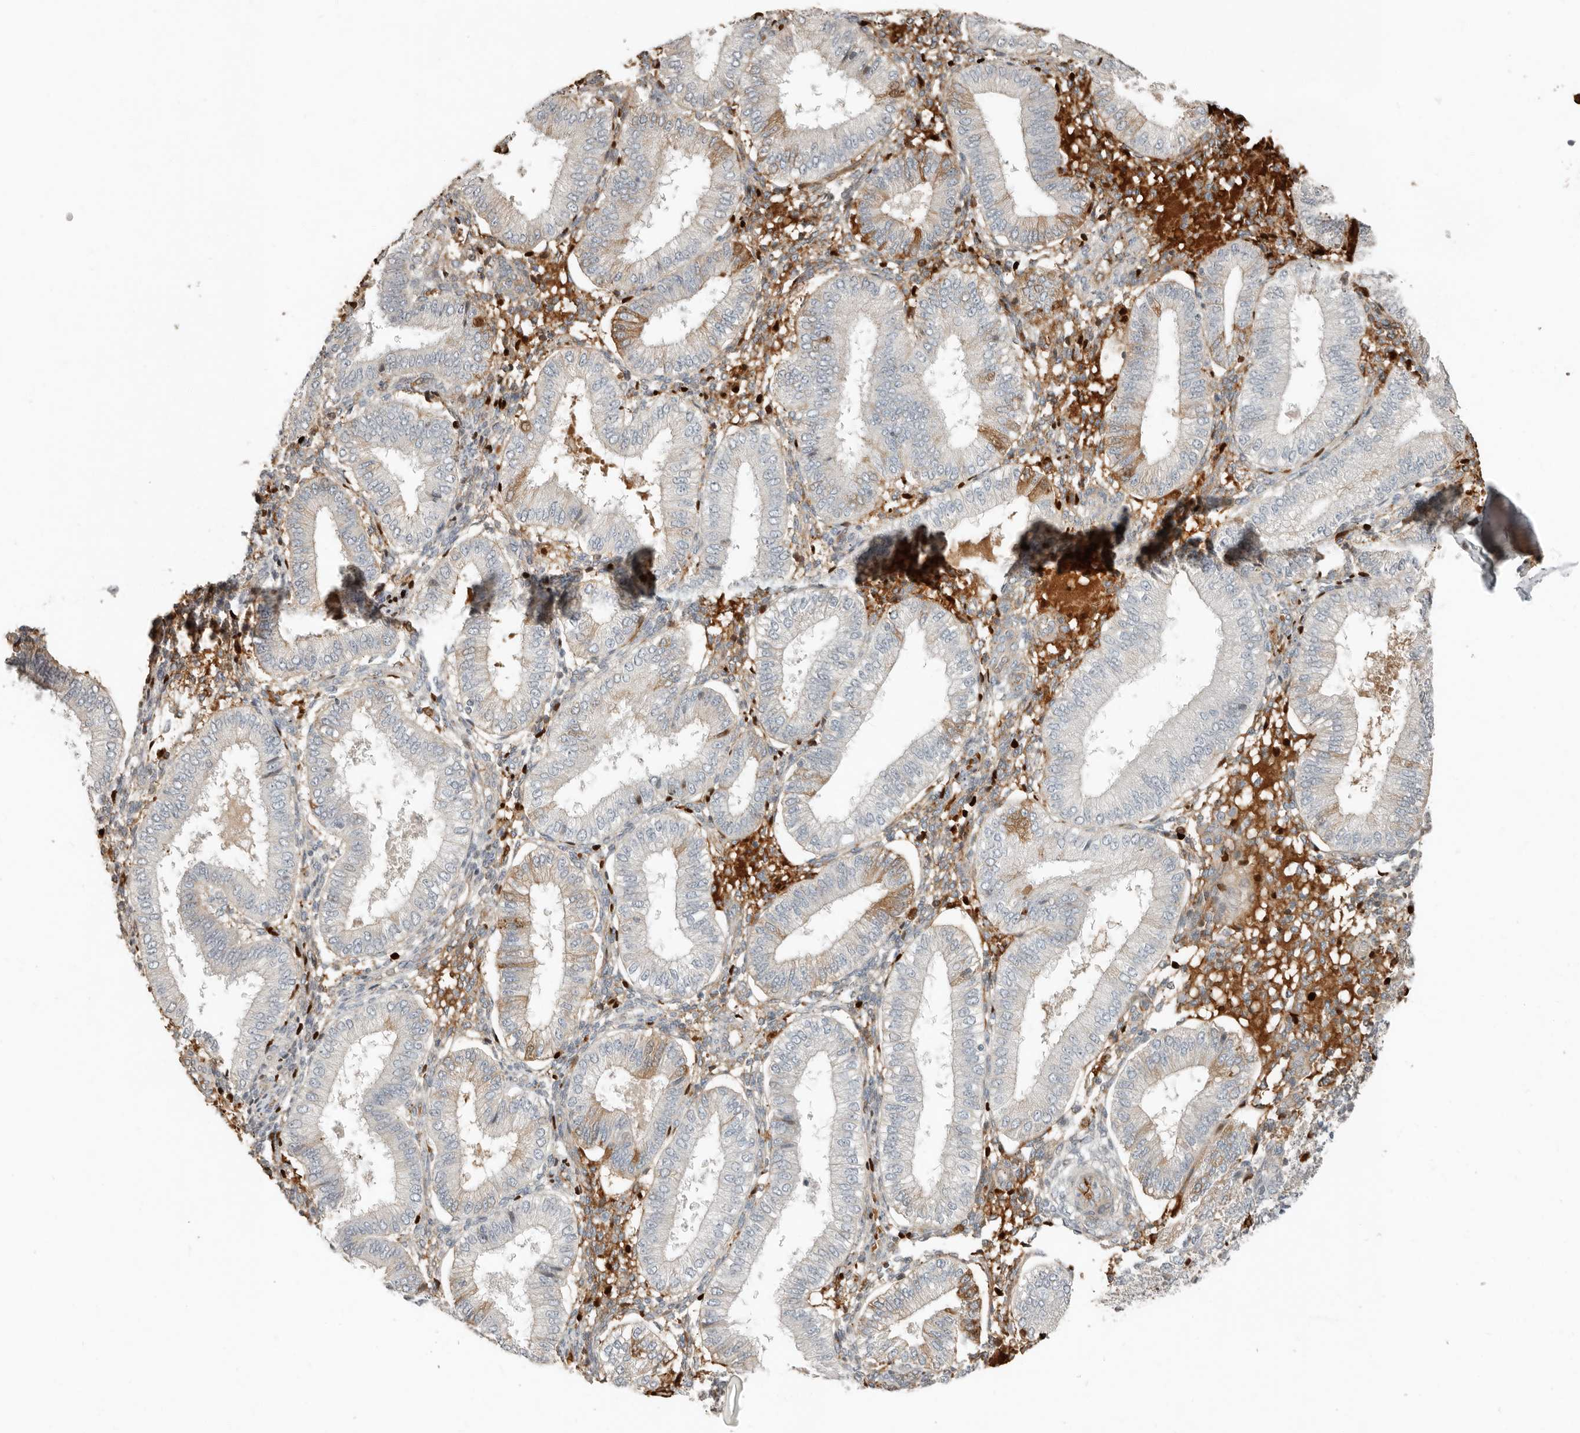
{"staining": {"intensity": "moderate", "quantity": "<25%", "location": "cytoplasmic/membranous"}, "tissue": "endometrium", "cell_type": "Cells in endometrial stroma", "image_type": "normal", "snomed": [{"axis": "morphology", "description": "Normal tissue, NOS"}, {"axis": "topography", "description": "Endometrium"}], "caption": "IHC photomicrograph of benign human endometrium stained for a protein (brown), which demonstrates low levels of moderate cytoplasmic/membranous staining in approximately <25% of cells in endometrial stroma.", "gene": "KLHL38", "patient": {"sex": "female", "age": 39}}